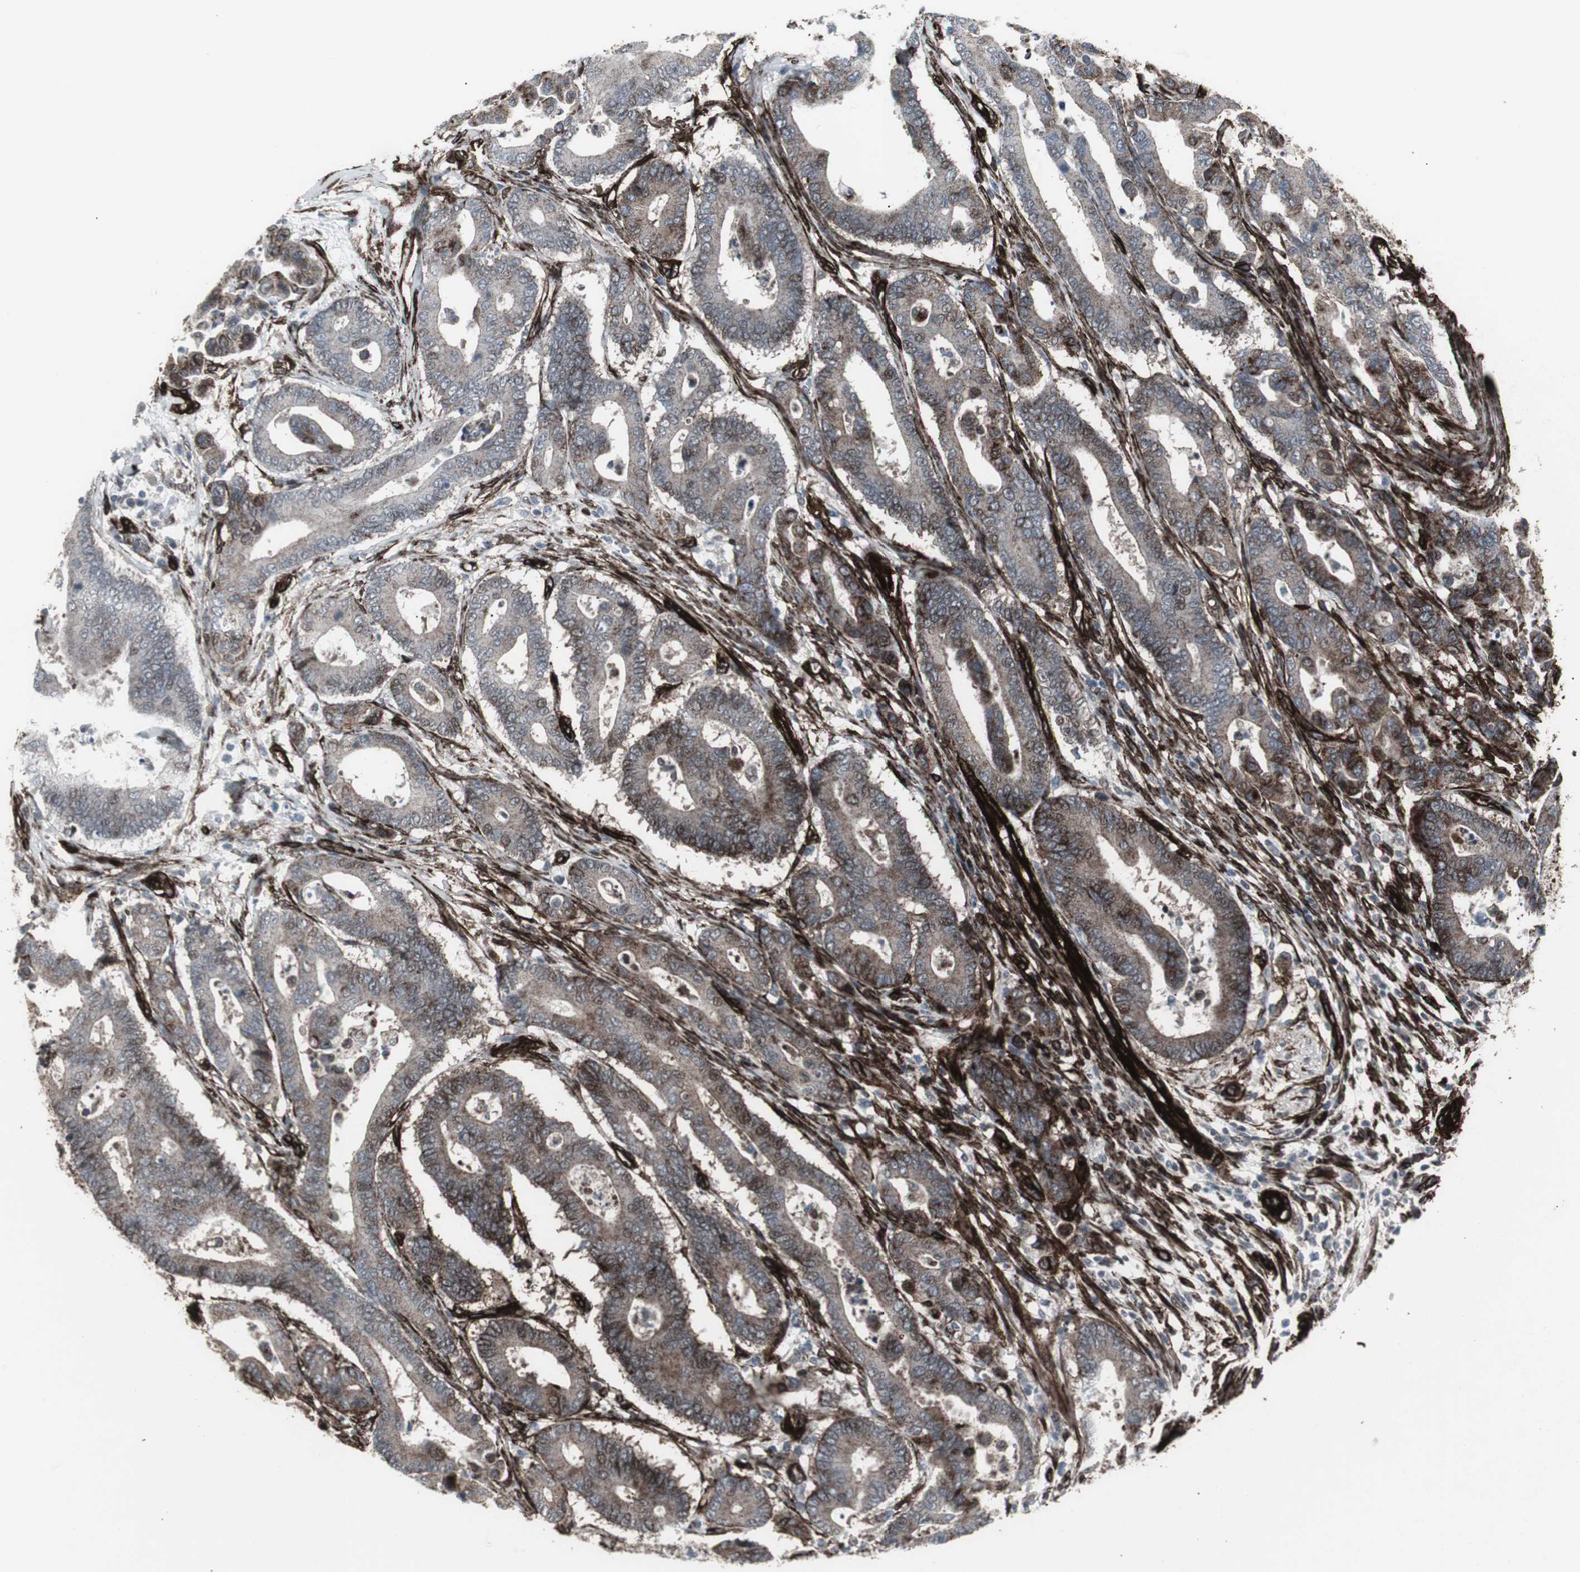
{"staining": {"intensity": "moderate", "quantity": "25%-75%", "location": "cytoplasmic/membranous,nuclear"}, "tissue": "colorectal cancer", "cell_type": "Tumor cells", "image_type": "cancer", "snomed": [{"axis": "morphology", "description": "Normal tissue, NOS"}, {"axis": "morphology", "description": "Adenocarcinoma, NOS"}, {"axis": "topography", "description": "Colon"}], "caption": "This micrograph exhibits colorectal cancer (adenocarcinoma) stained with IHC to label a protein in brown. The cytoplasmic/membranous and nuclear of tumor cells show moderate positivity for the protein. Nuclei are counter-stained blue.", "gene": "PDGFA", "patient": {"sex": "male", "age": 82}}